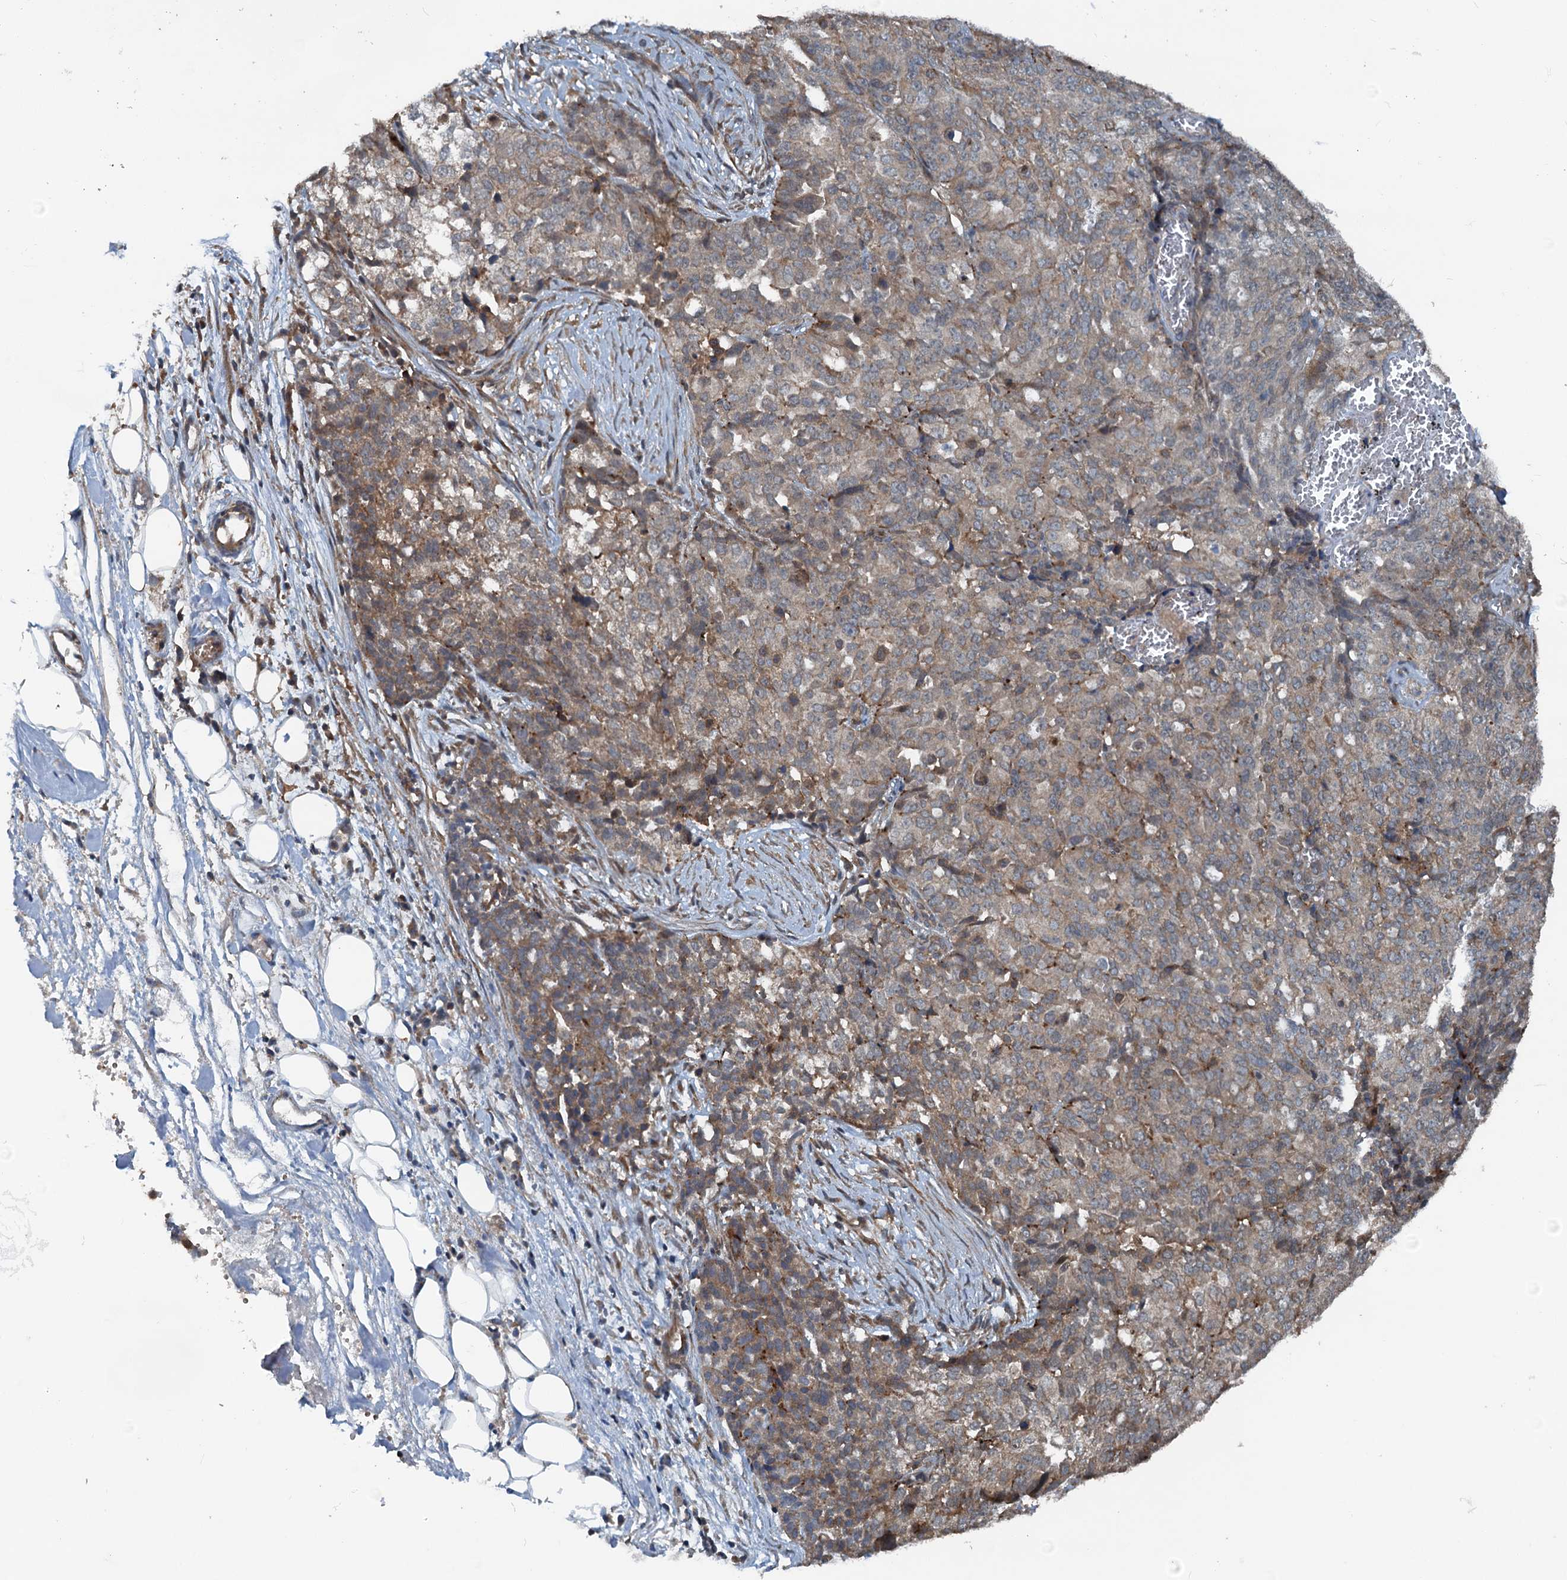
{"staining": {"intensity": "weak", "quantity": "25%-75%", "location": "cytoplasmic/membranous"}, "tissue": "ovarian cancer", "cell_type": "Tumor cells", "image_type": "cancer", "snomed": [{"axis": "morphology", "description": "Cystadenocarcinoma, serous, NOS"}, {"axis": "topography", "description": "Soft tissue"}, {"axis": "topography", "description": "Ovary"}], "caption": "This is a micrograph of IHC staining of serous cystadenocarcinoma (ovarian), which shows weak expression in the cytoplasmic/membranous of tumor cells.", "gene": "TEDC1", "patient": {"sex": "female", "age": 57}}